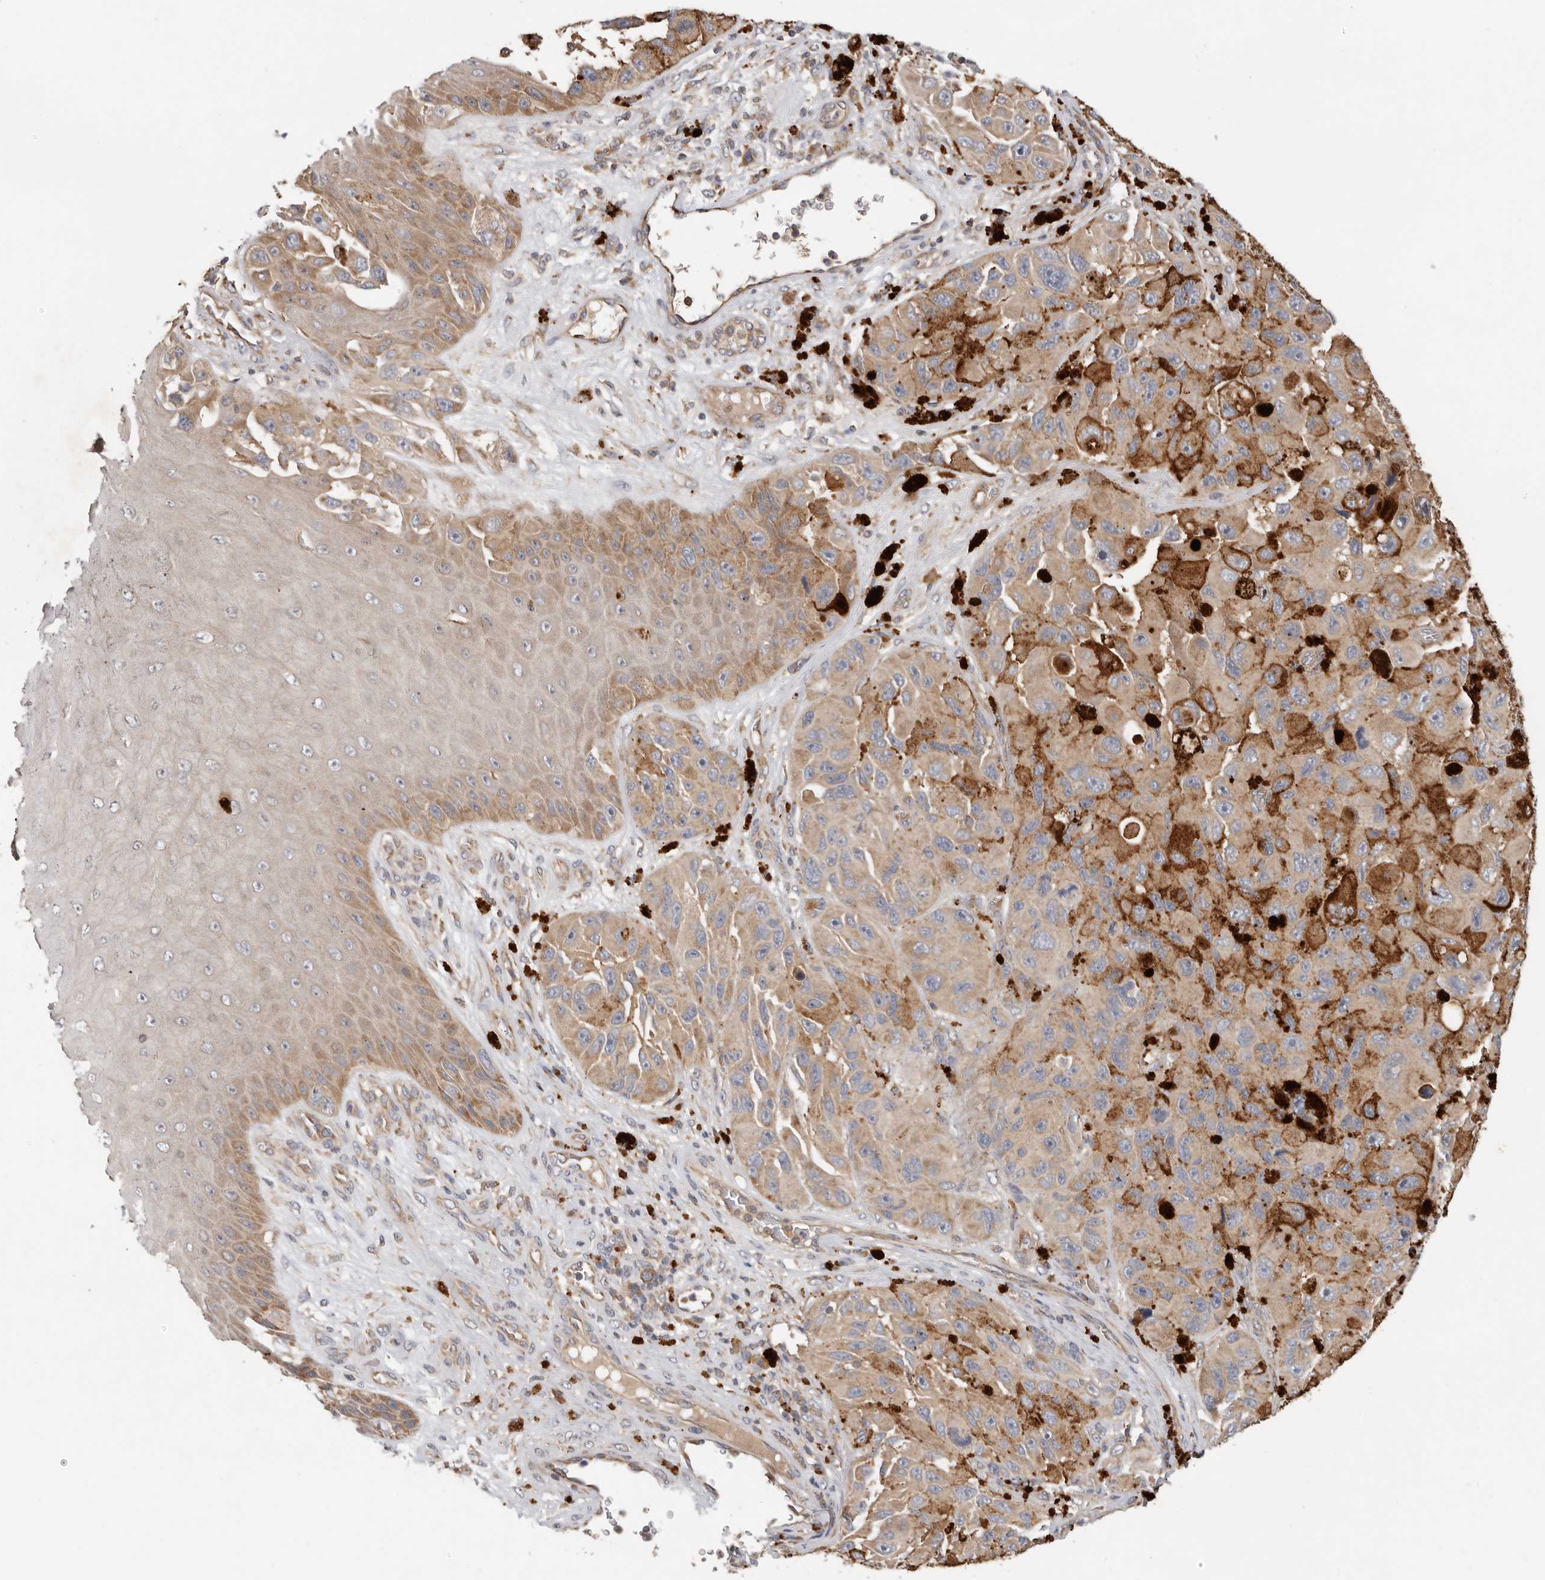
{"staining": {"intensity": "weak", "quantity": ">75%", "location": "cytoplasmic/membranous"}, "tissue": "melanoma", "cell_type": "Tumor cells", "image_type": "cancer", "snomed": [{"axis": "morphology", "description": "Malignant melanoma, NOS"}, {"axis": "topography", "description": "Skin"}], "caption": "Human malignant melanoma stained with a protein marker shows weak staining in tumor cells.", "gene": "PPP1R42", "patient": {"sex": "female", "age": 73}}